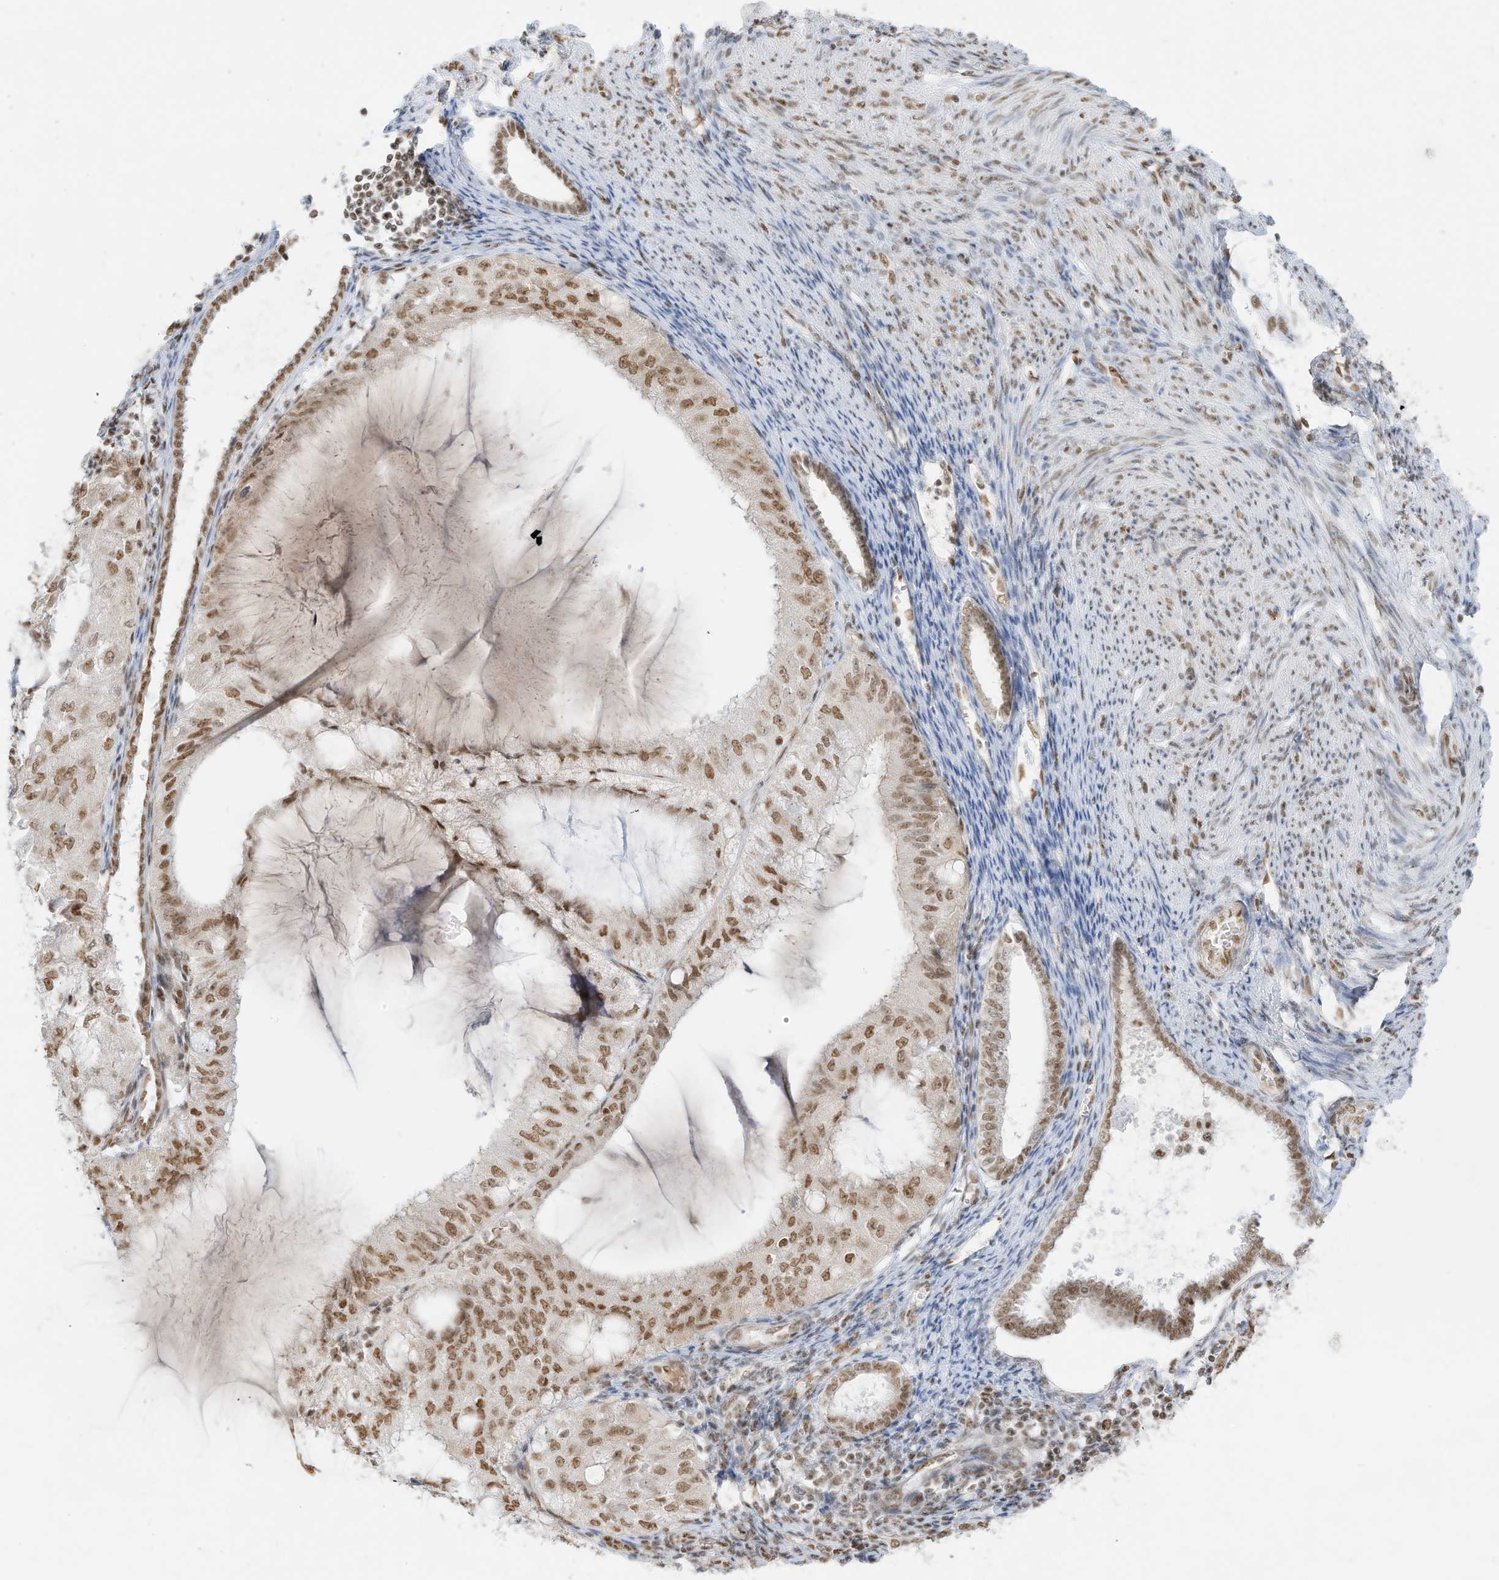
{"staining": {"intensity": "moderate", "quantity": "25%-75%", "location": "nuclear"}, "tissue": "endometrial cancer", "cell_type": "Tumor cells", "image_type": "cancer", "snomed": [{"axis": "morphology", "description": "Adenocarcinoma, NOS"}, {"axis": "topography", "description": "Endometrium"}], "caption": "A photomicrograph of human endometrial cancer stained for a protein shows moderate nuclear brown staining in tumor cells.", "gene": "NHSL1", "patient": {"sex": "female", "age": 81}}